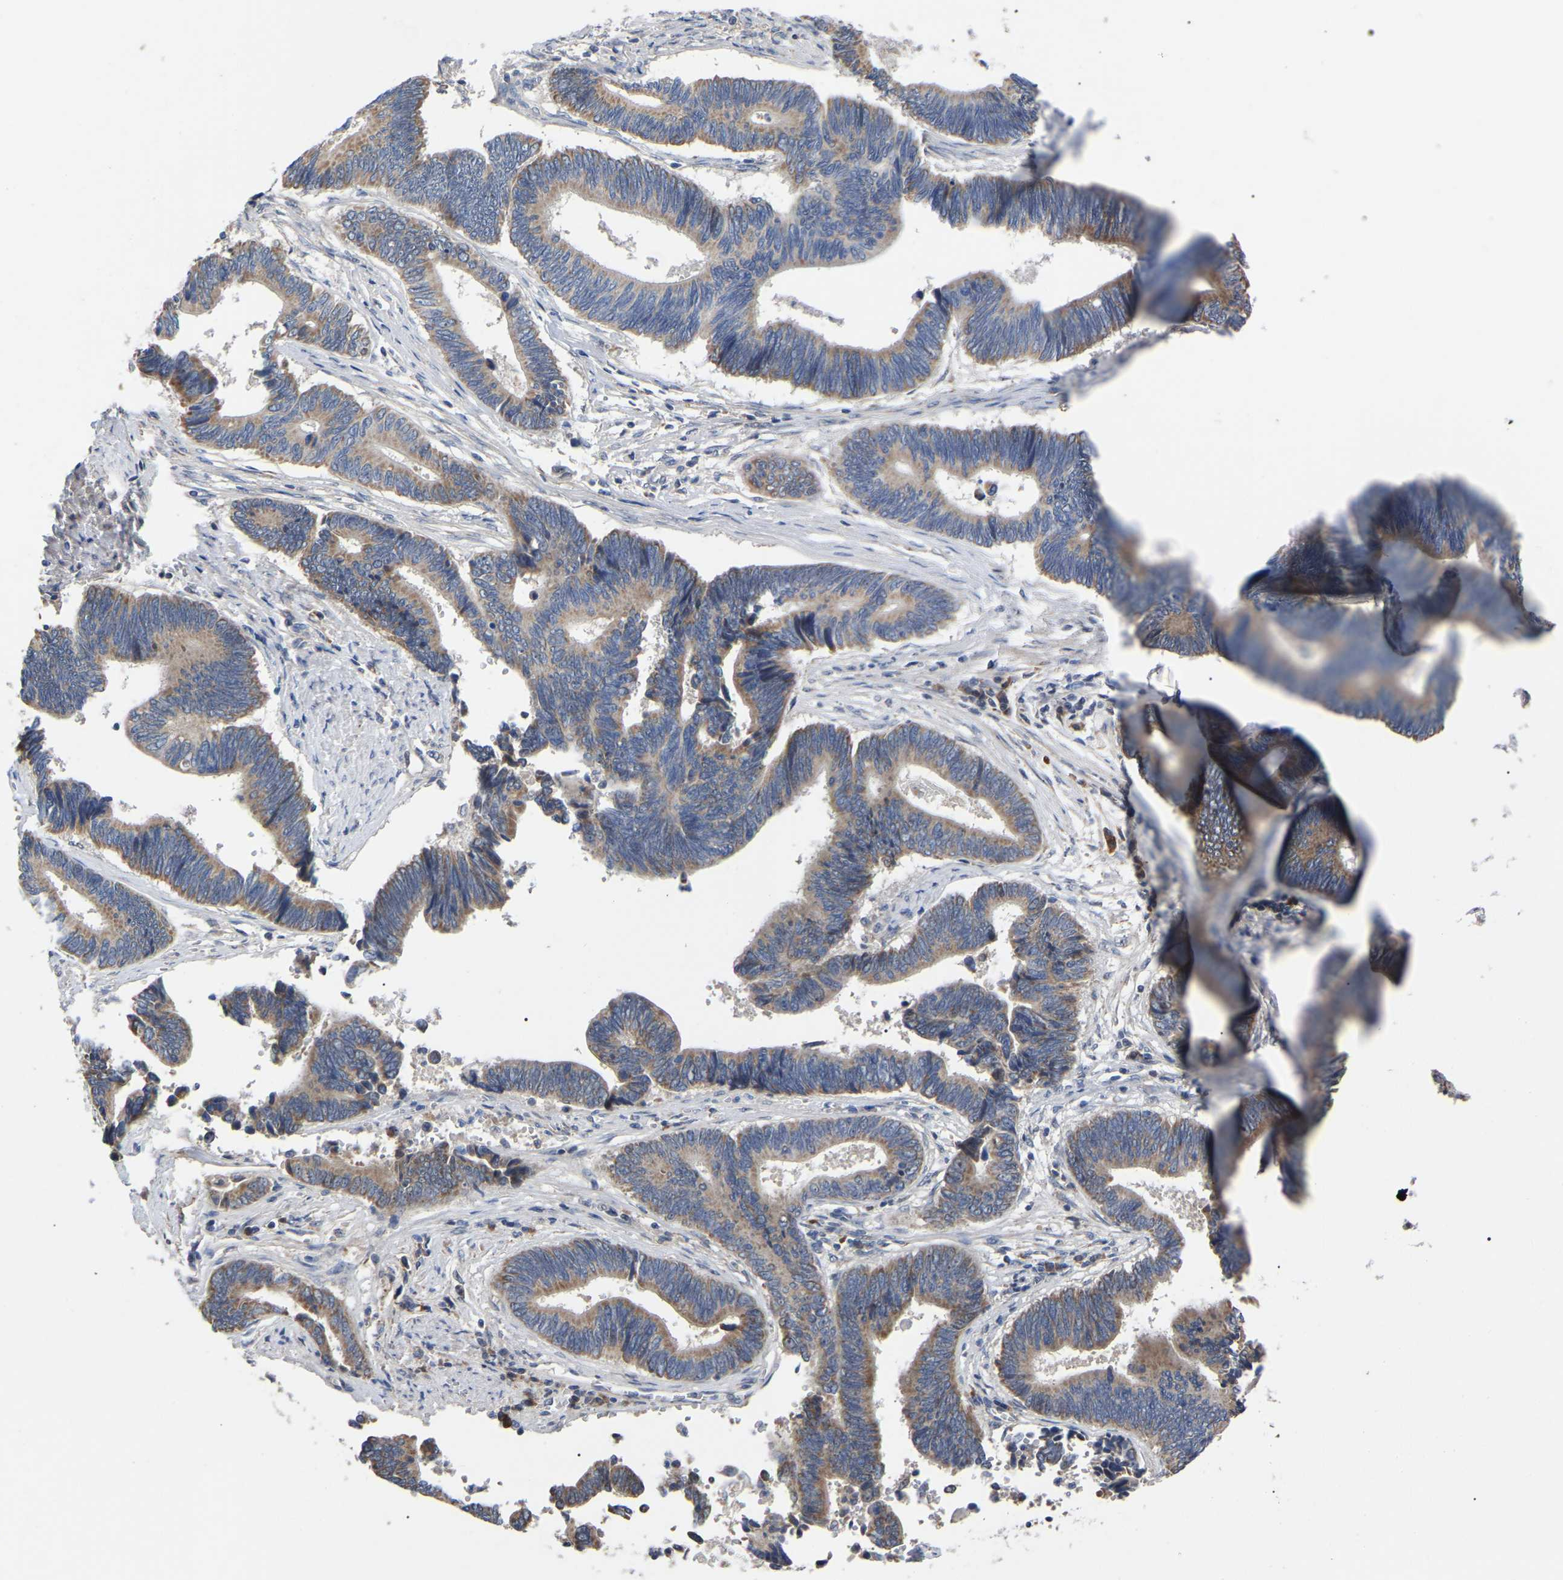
{"staining": {"intensity": "moderate", "quantity": ">75%", "location": "cytoplasmic/membranous"}, "tissue": "pancreatic cancer", "cell_type": "Tumor cells", "image_type": "cancer", "snomed": [{"axis": "morphology", "description": "Adenocarcinoma, NOS"}, {"axis": "topography", "description": "Pancreas"}], "caption": "Brown immunohistochemical staining in human pancreatic cancer (adenocarcinoma) displays moderate cytoplasmic/membranous staining in about >75% of tumor cells.", "gene": "NOP53", "patient": {"sex": "female", "age": 70}}